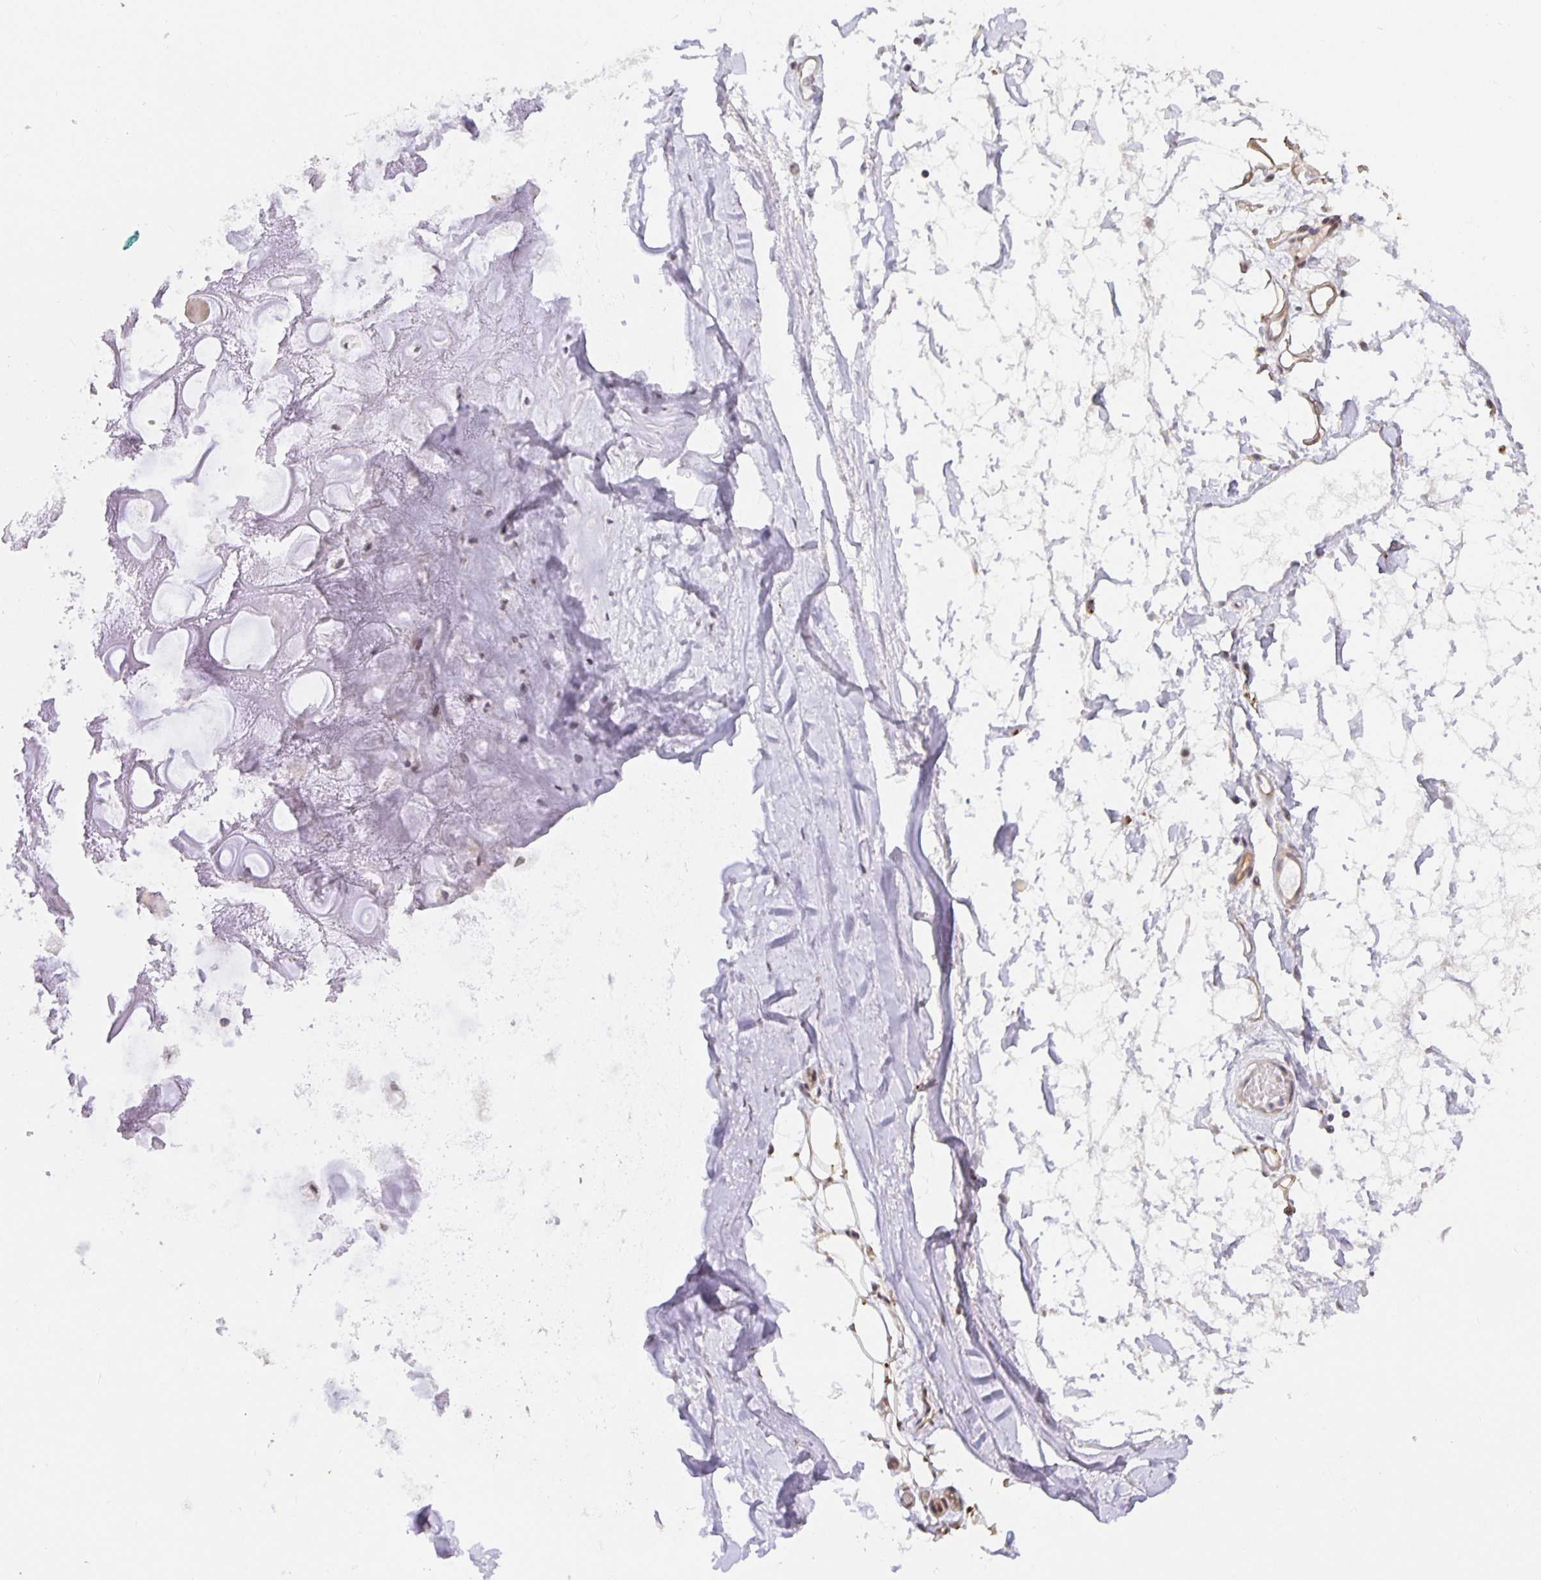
{"staining": {"intensity": "weak", "quantity": "<25%", "location": "cytoplasmic/membranous"}, "tissue": "adipose tissue", "cell_type": "Adipocytes", "image_type": "normal", "snomed": [{"axis": "morphology", "description": "Normal tissue, NOS"}, {"axis": "topography", "description": "Lymph node"}, {"axis": "topography", "description": "Cartilage tissue"}, {"axis": "topography", "description": "Nasopharynx"}], "caption": "Photomicrograph shows no protein staining in adipocytes of benign adipose tissue.", "gene": "TJP3", "patient": {"sex": "male", "age": 63}}